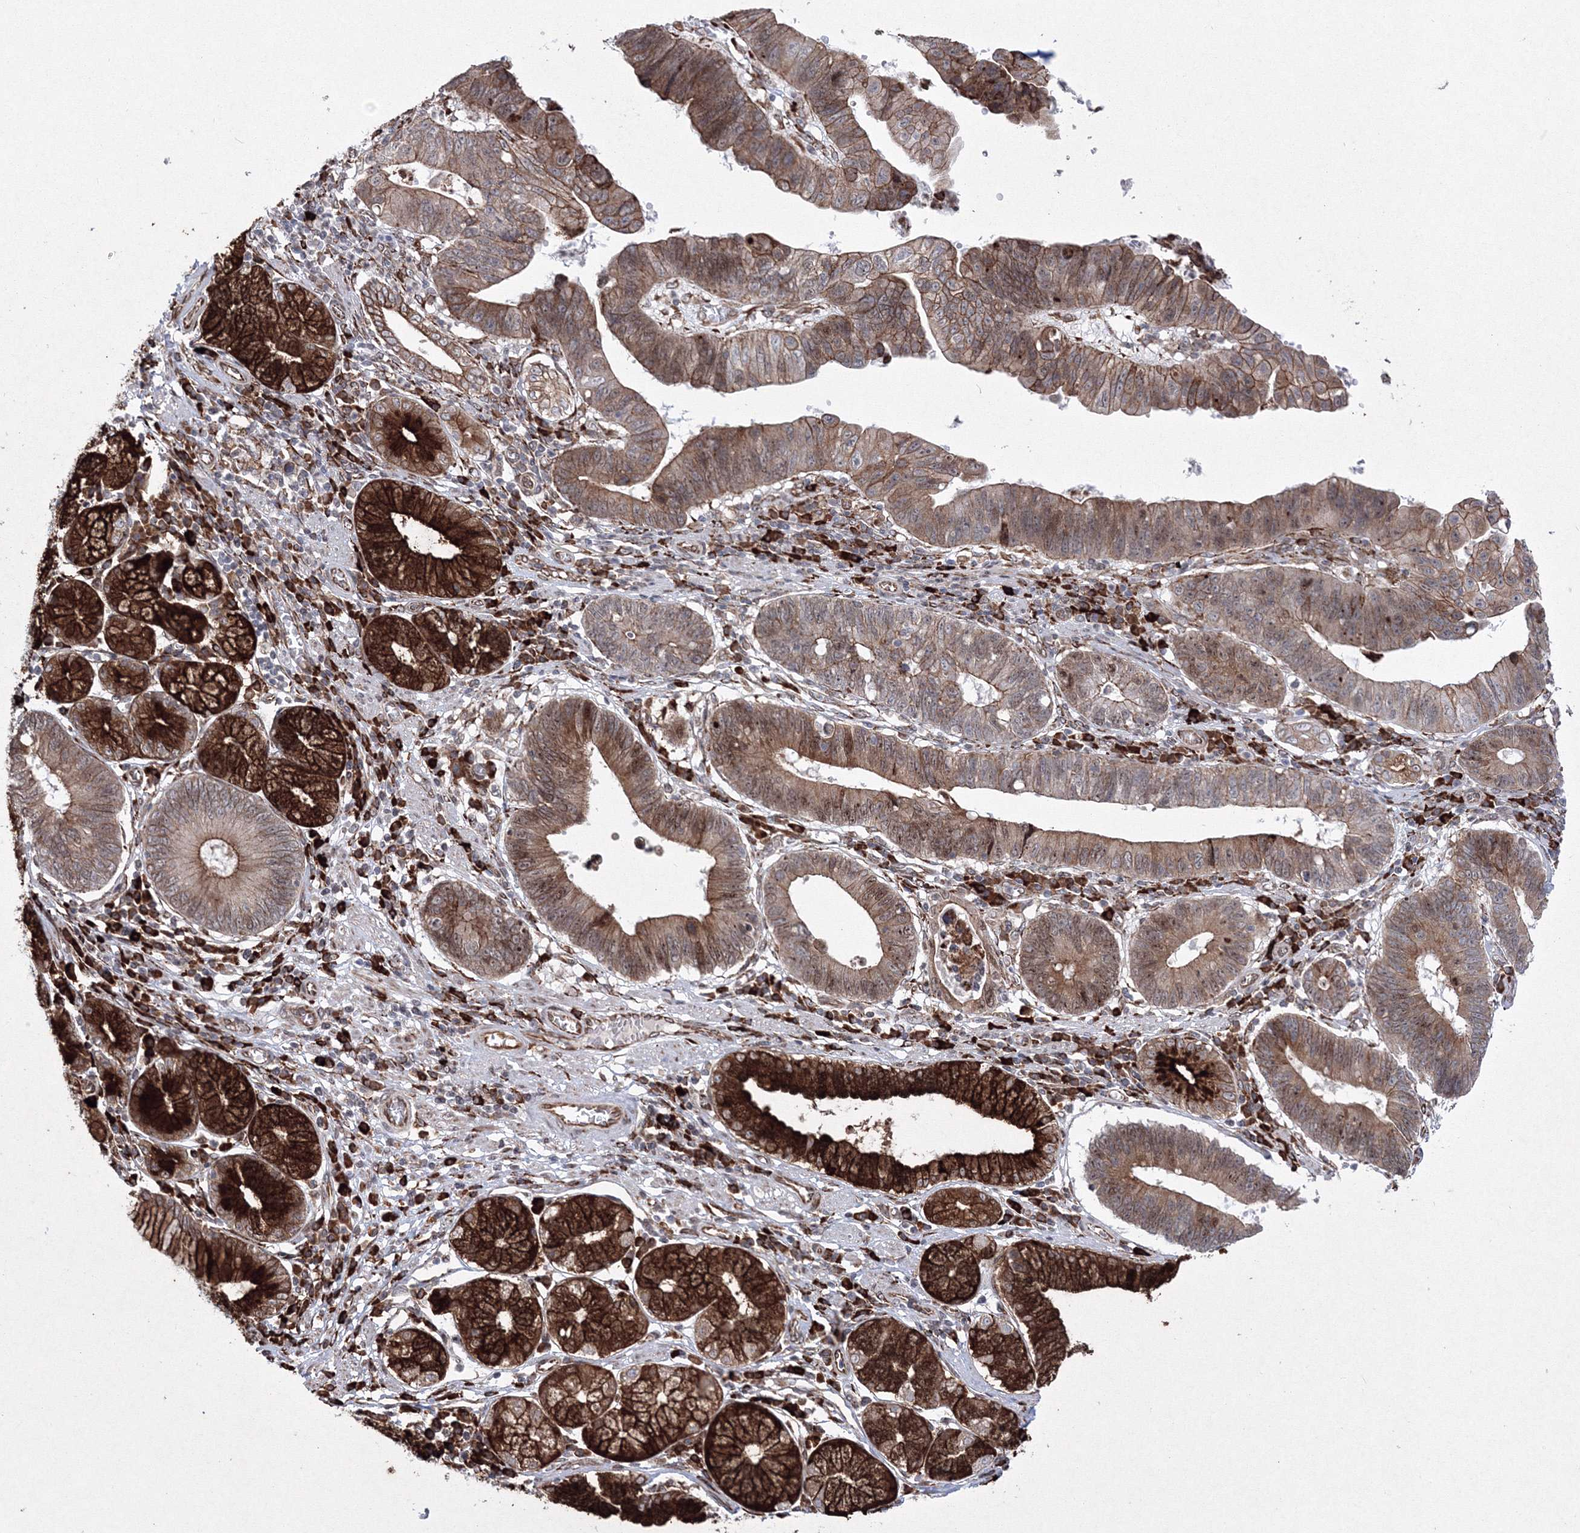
{"staining": {"intensity": "moderate", "quantity": ">75%", "location": "cytoplasmic/membranous"}, "tissue": "stomach cancer", "cell_type": "Tumor cells", "image_type": "cancer", "snomed": [{"axis": "morphology", "description": "Adenocarcinoma, NOS"}, {"axis": "topography", "description": "Stomach"}], "caption": "Immunohistochemical staining of stomach cancer demonstrates medium levels of moderate cytoplasmic/membranous positivity in approximately >75% of tumor cells.", "gene": "EFCAB12", "patient": {"sex": "male", "age": 59}}